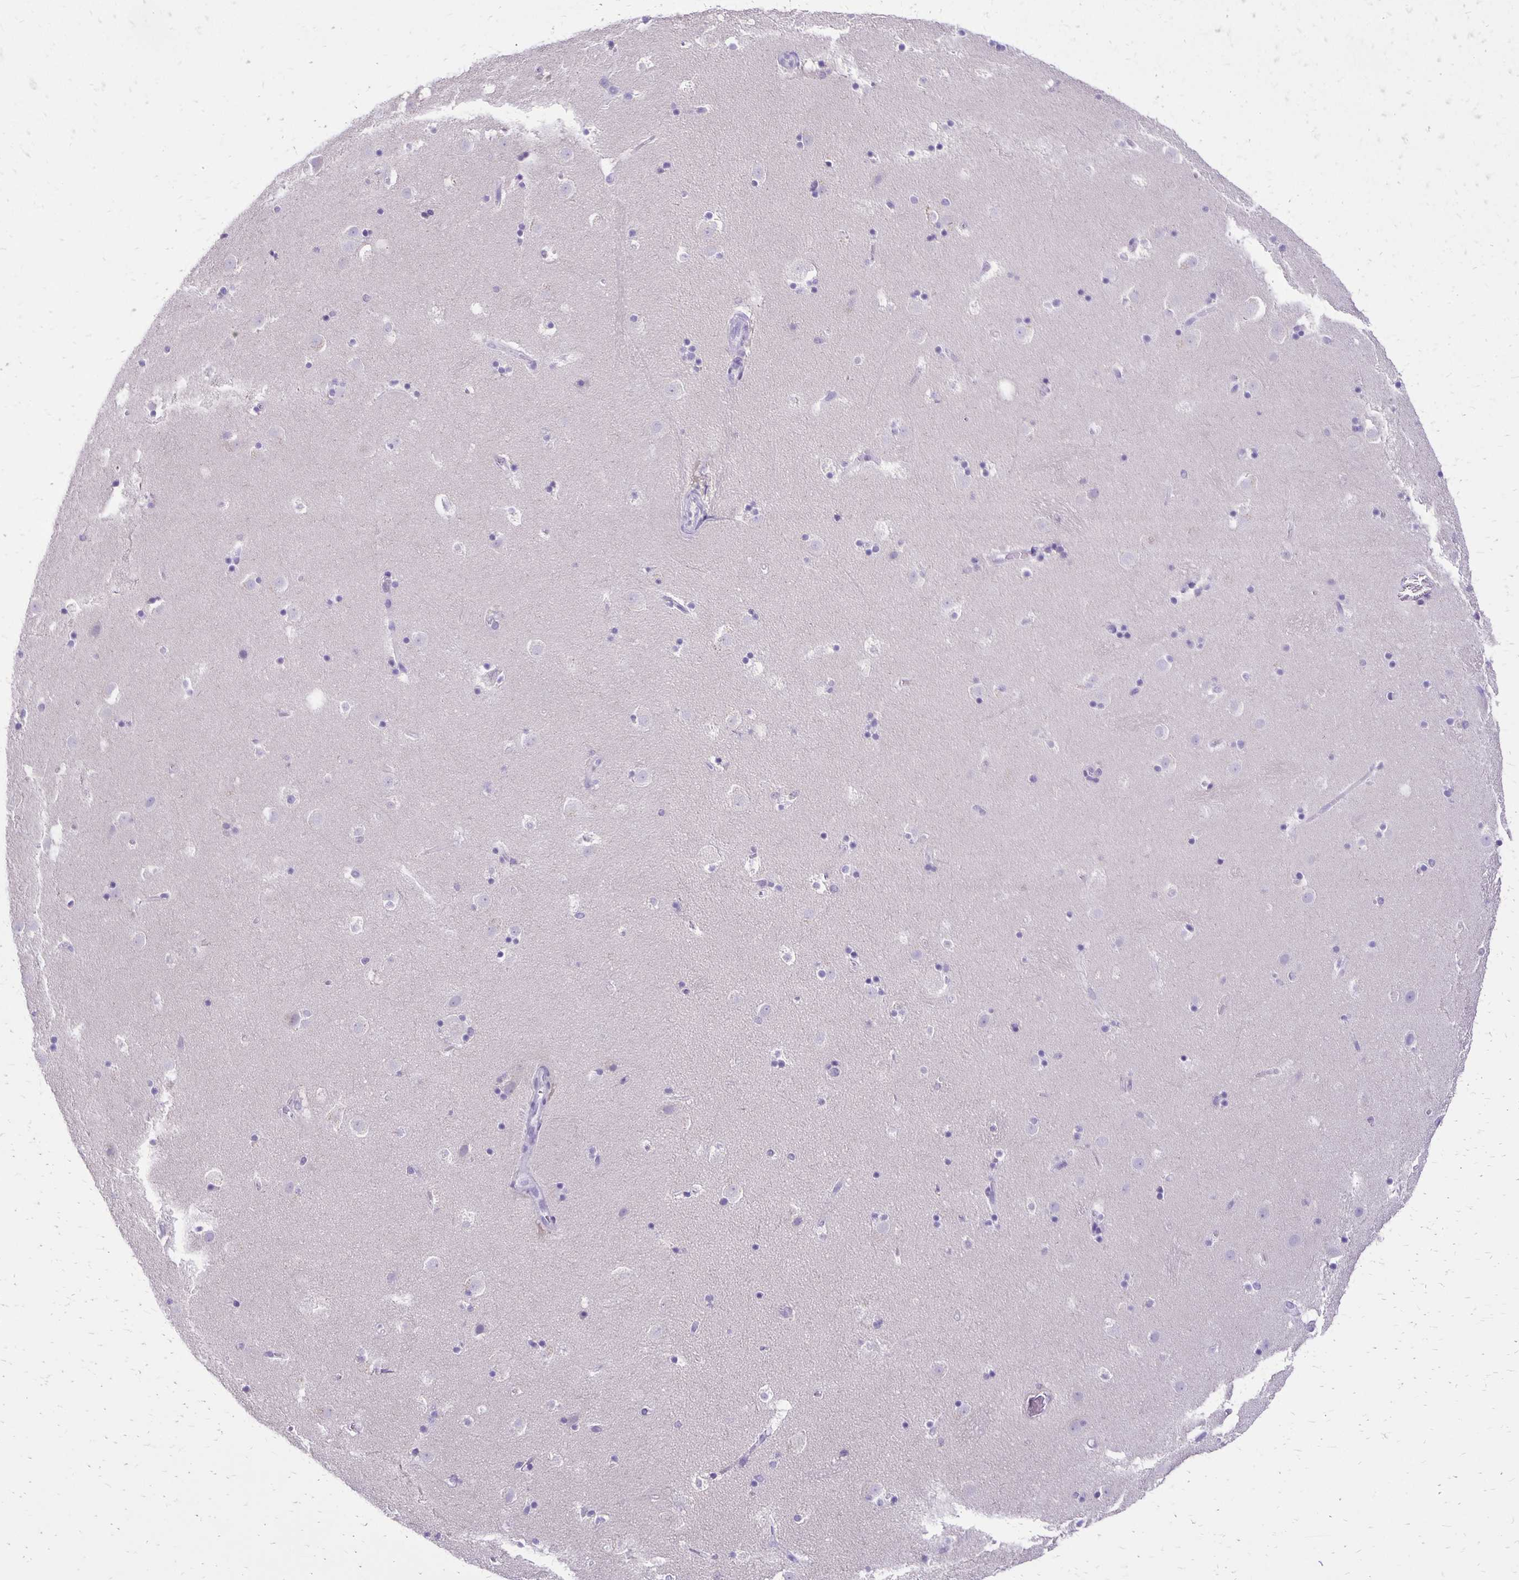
{"staining": {"intensity": "negative", "quantity": "none", "location": "none"}, "tissue": "caudate", "cell_type": "Glial cells", "image_type": "normal", "snomed": [{"axis": "morphology", "description": "Normal tissue, NOS"}, {"axis": "topography", "description": "Lateral ventricle wall"}], "caption": "Immunohistochemistry (IHC) of unremarkable human caudate demonstrates no expression in glial cells.", "gene": "ANKRD45", "patient": {"sex": "male", "age": 37}}